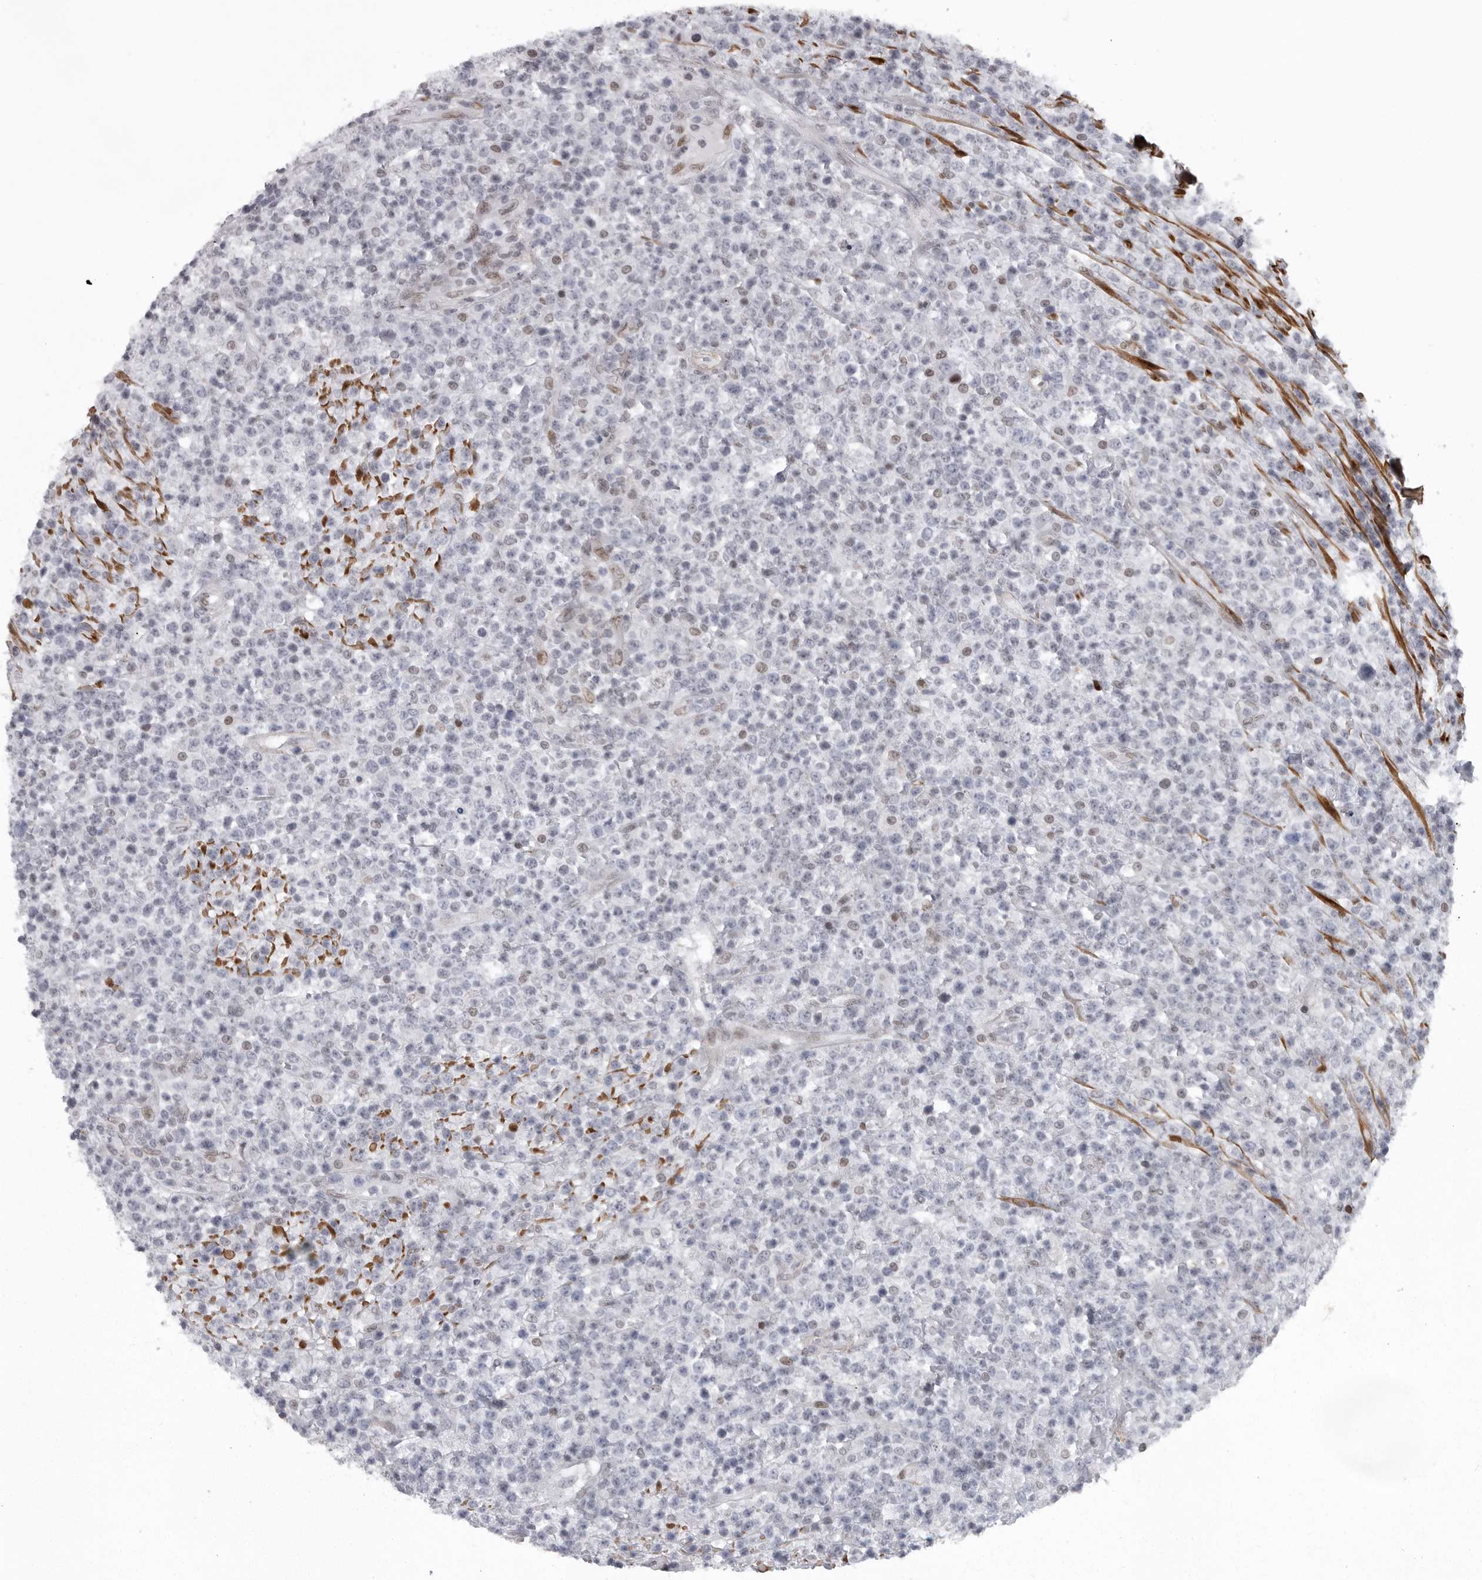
{"staining": {"intensity": "negative", "quantity": "none", "location": "none"}, "tissue": "lymphoma", "cell_type": "Tumor cells", "image_type": "cancer", "snomed": [{"axis": "morphology", "description": "Malignant lymphoma, non-Hodgkin's type, High grade"}, {"axis": "topography", "description": "Colon"}], "caption": "A high-resolution photomicrograph shows immunohistochemistry (IHC) staining of malignant lymphoma, non-Hodgkin's type (high-grade), which shows no significant staining in tumor cells. (DAB IHC visualized using brightfield microscopy, high magnification).", "gene": "HMGN3", "patient": {"sex": "female", "age": 53}}